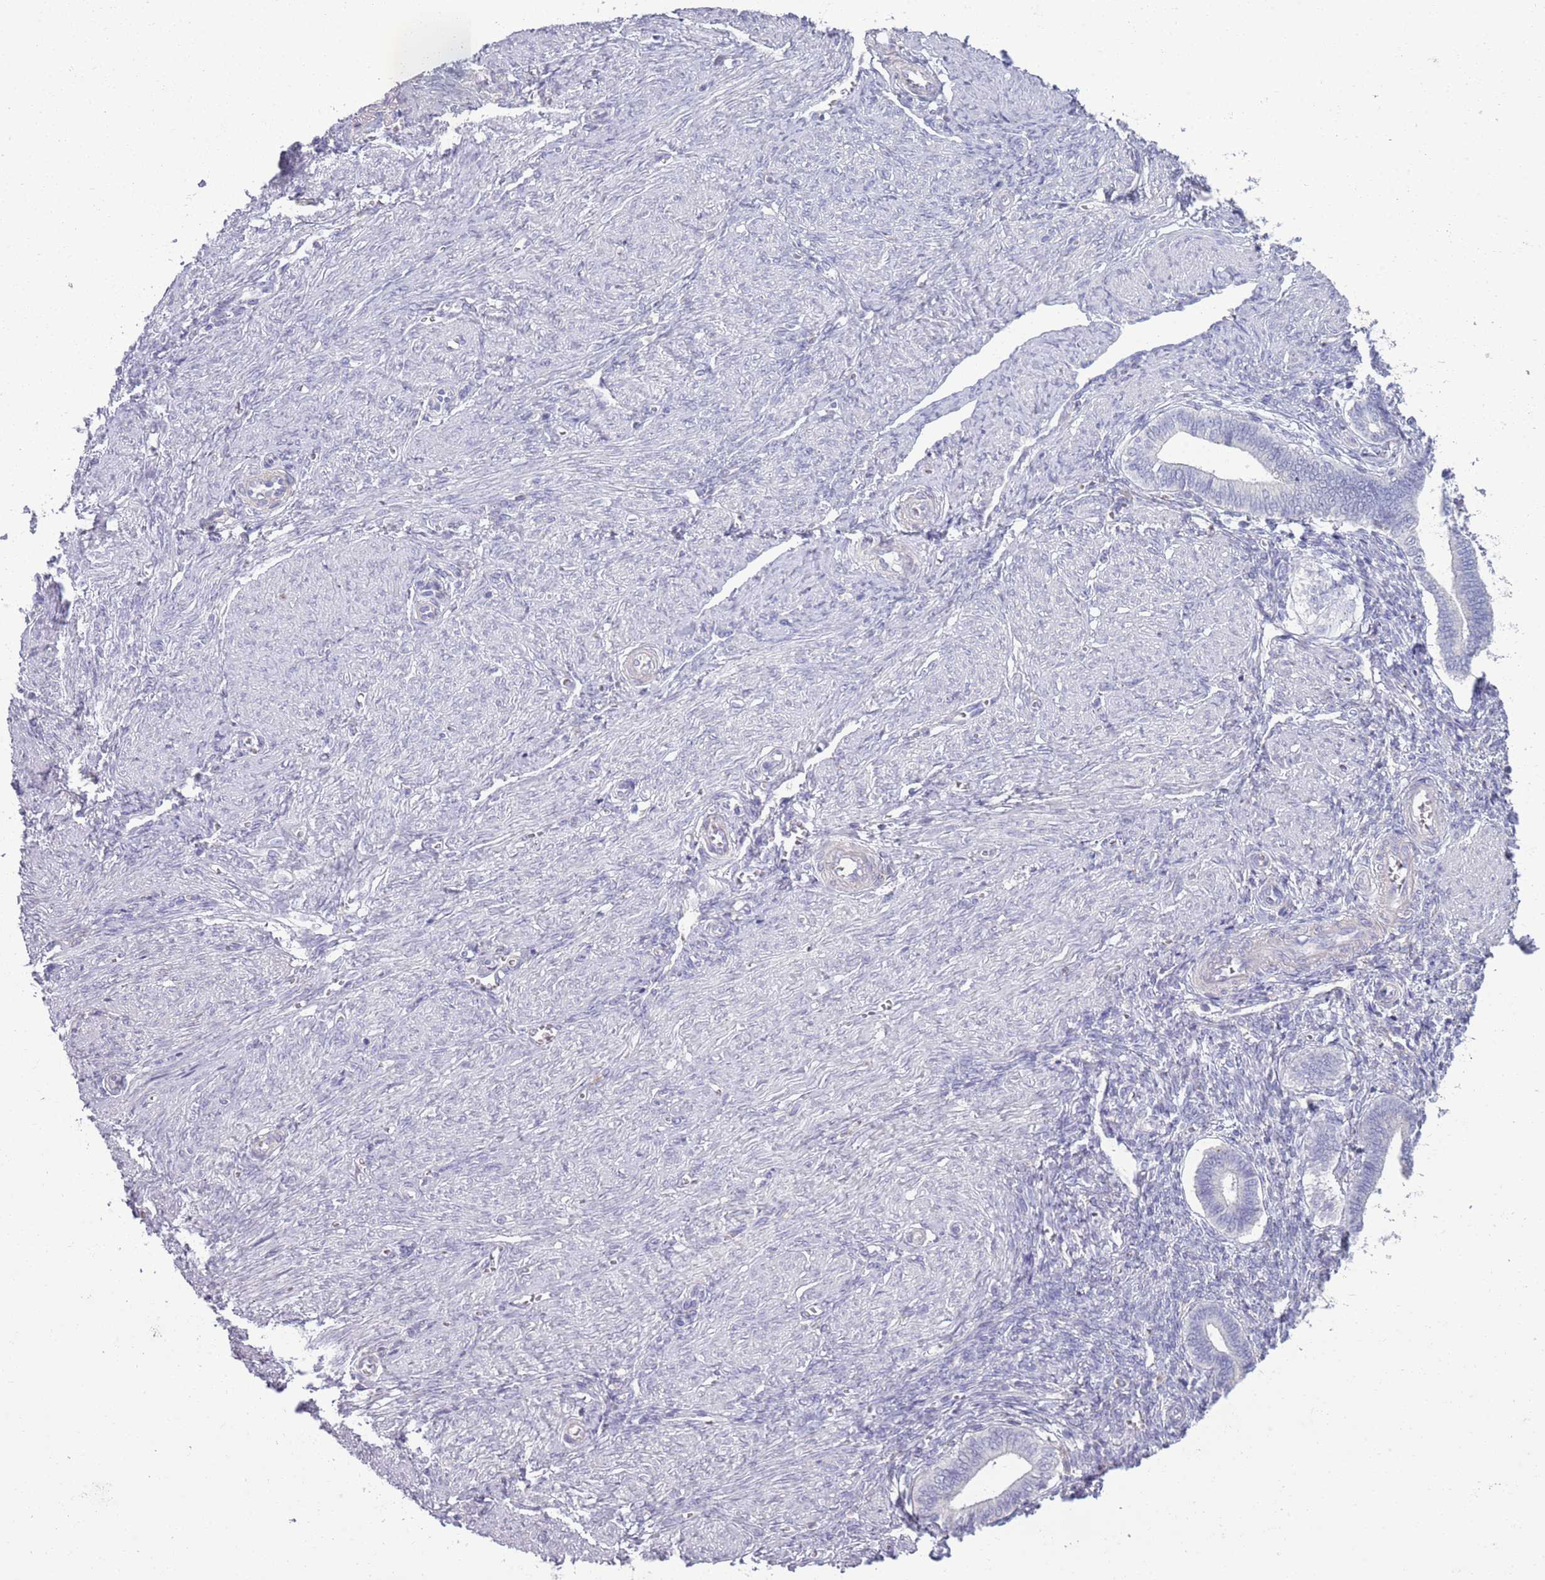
{"staining": {"intensity": "negative", "quantity": "none", "location": "none"}, "tissue": "endometrium", "cell_type": "Cells in endometrial stroma", "image_type": "normal", "snomed": [{"axis": "morphology", "description": "Normal tissue, NOS"}, {"axis": "topography", "description": "Endometrium"}], "caption": "IHC of normal human endometrium shows no staining in cells in endometrial stroma. (DAB (3,3'-diaminobenzidine) IHC with hematoxylin counter stain).", "gene": "ACSBG1", "patient": {"sex": "female", "age": 44}}